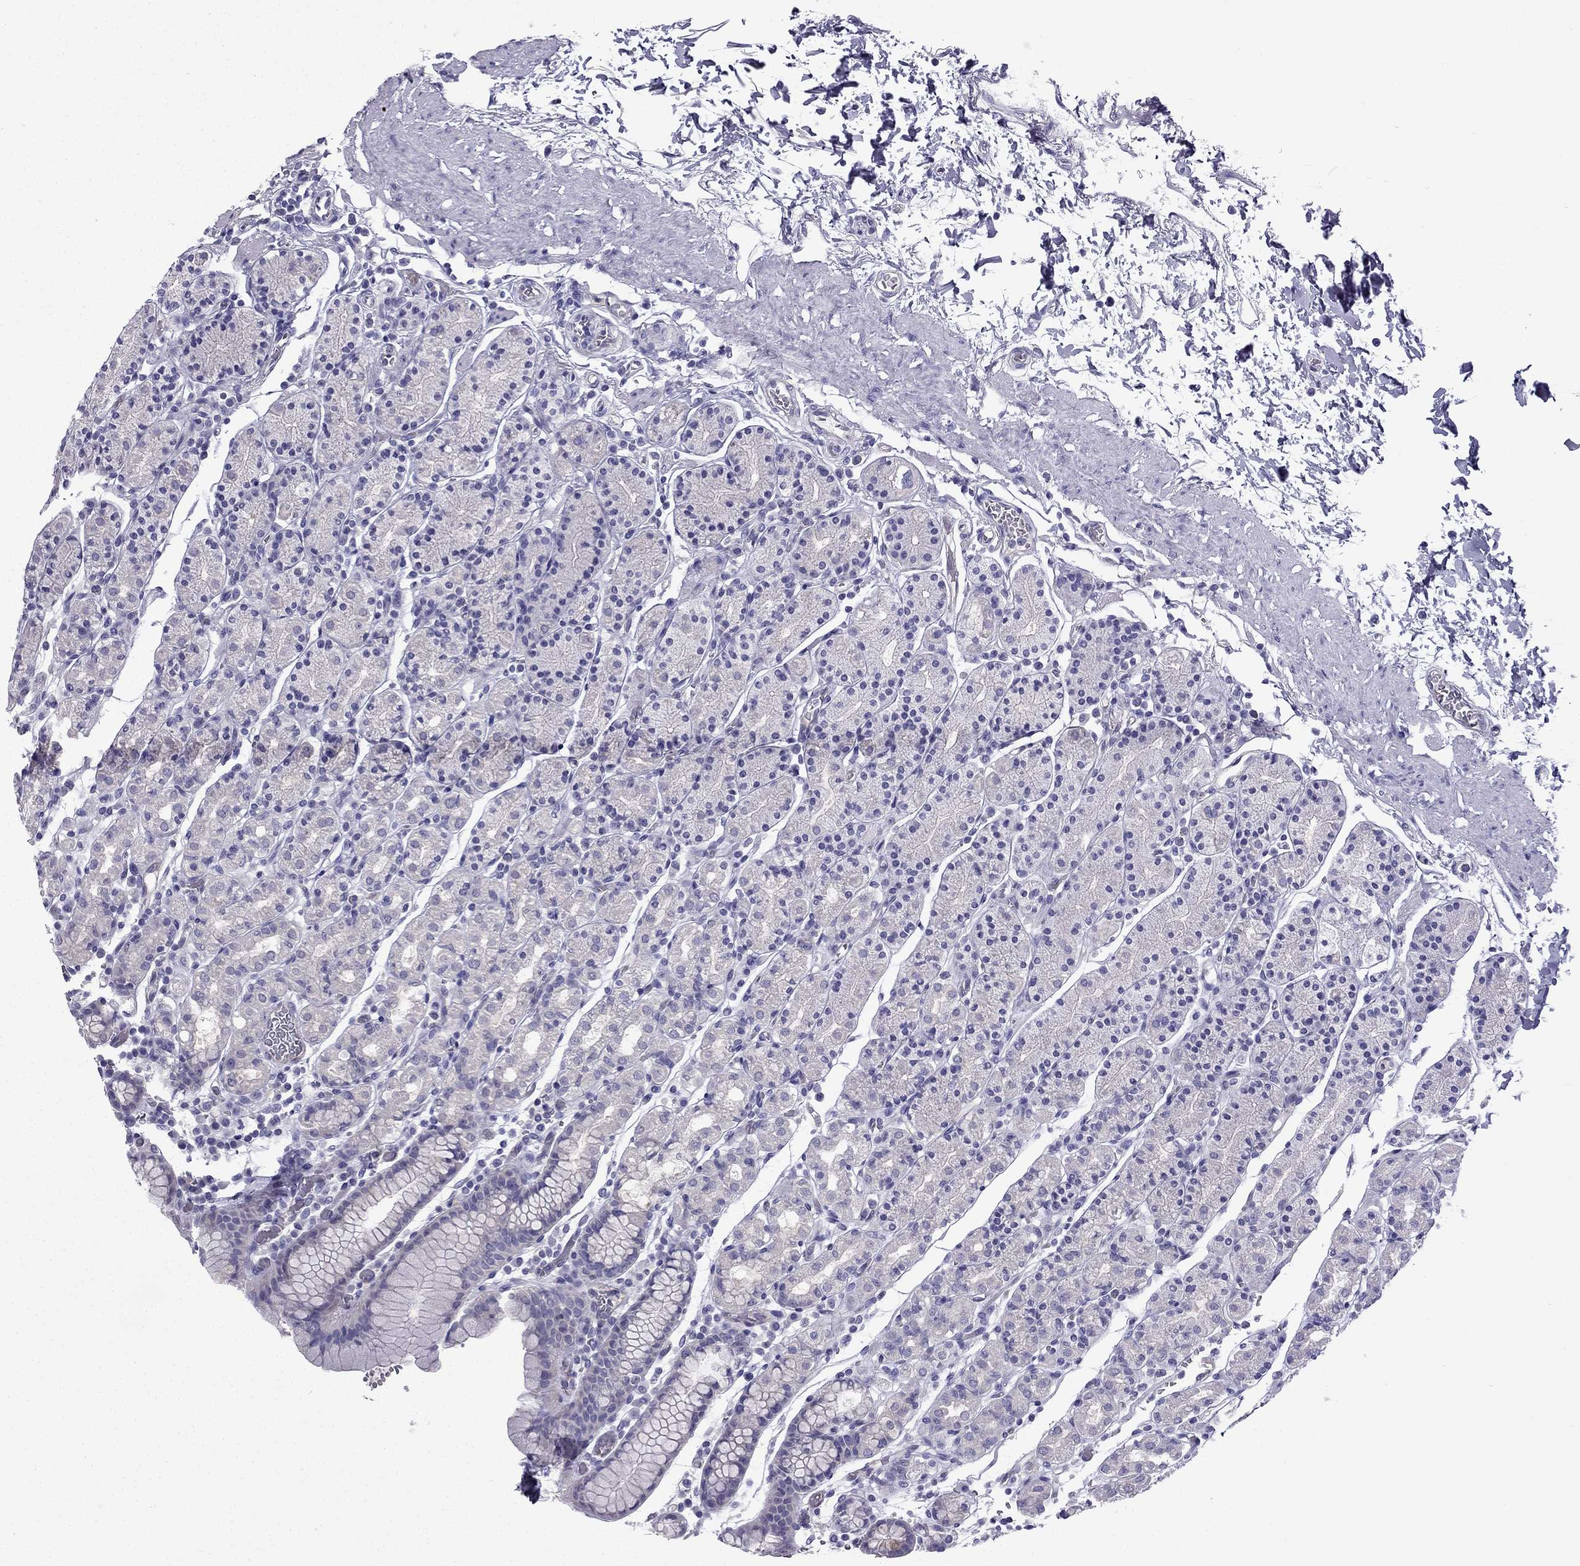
{"staining": {"intensity": "negative", "quantity": "none", "location": "none"}, "tissue": "stomach", "cell_type": "Glandular cells", "image_type": "normal", "snomed": [{"axis": "morphology", "description": "Normal tissue, NOS"}, {"axis": "topography", "description": "Stomach, upper"}, {"axis": "topography", "description": "Stomach"}], "caption": "The micrograph shows no staining of glandular cells in benign stomach.", "gene": "GJA8", "patient": {"sex": "male", "age": 62}}